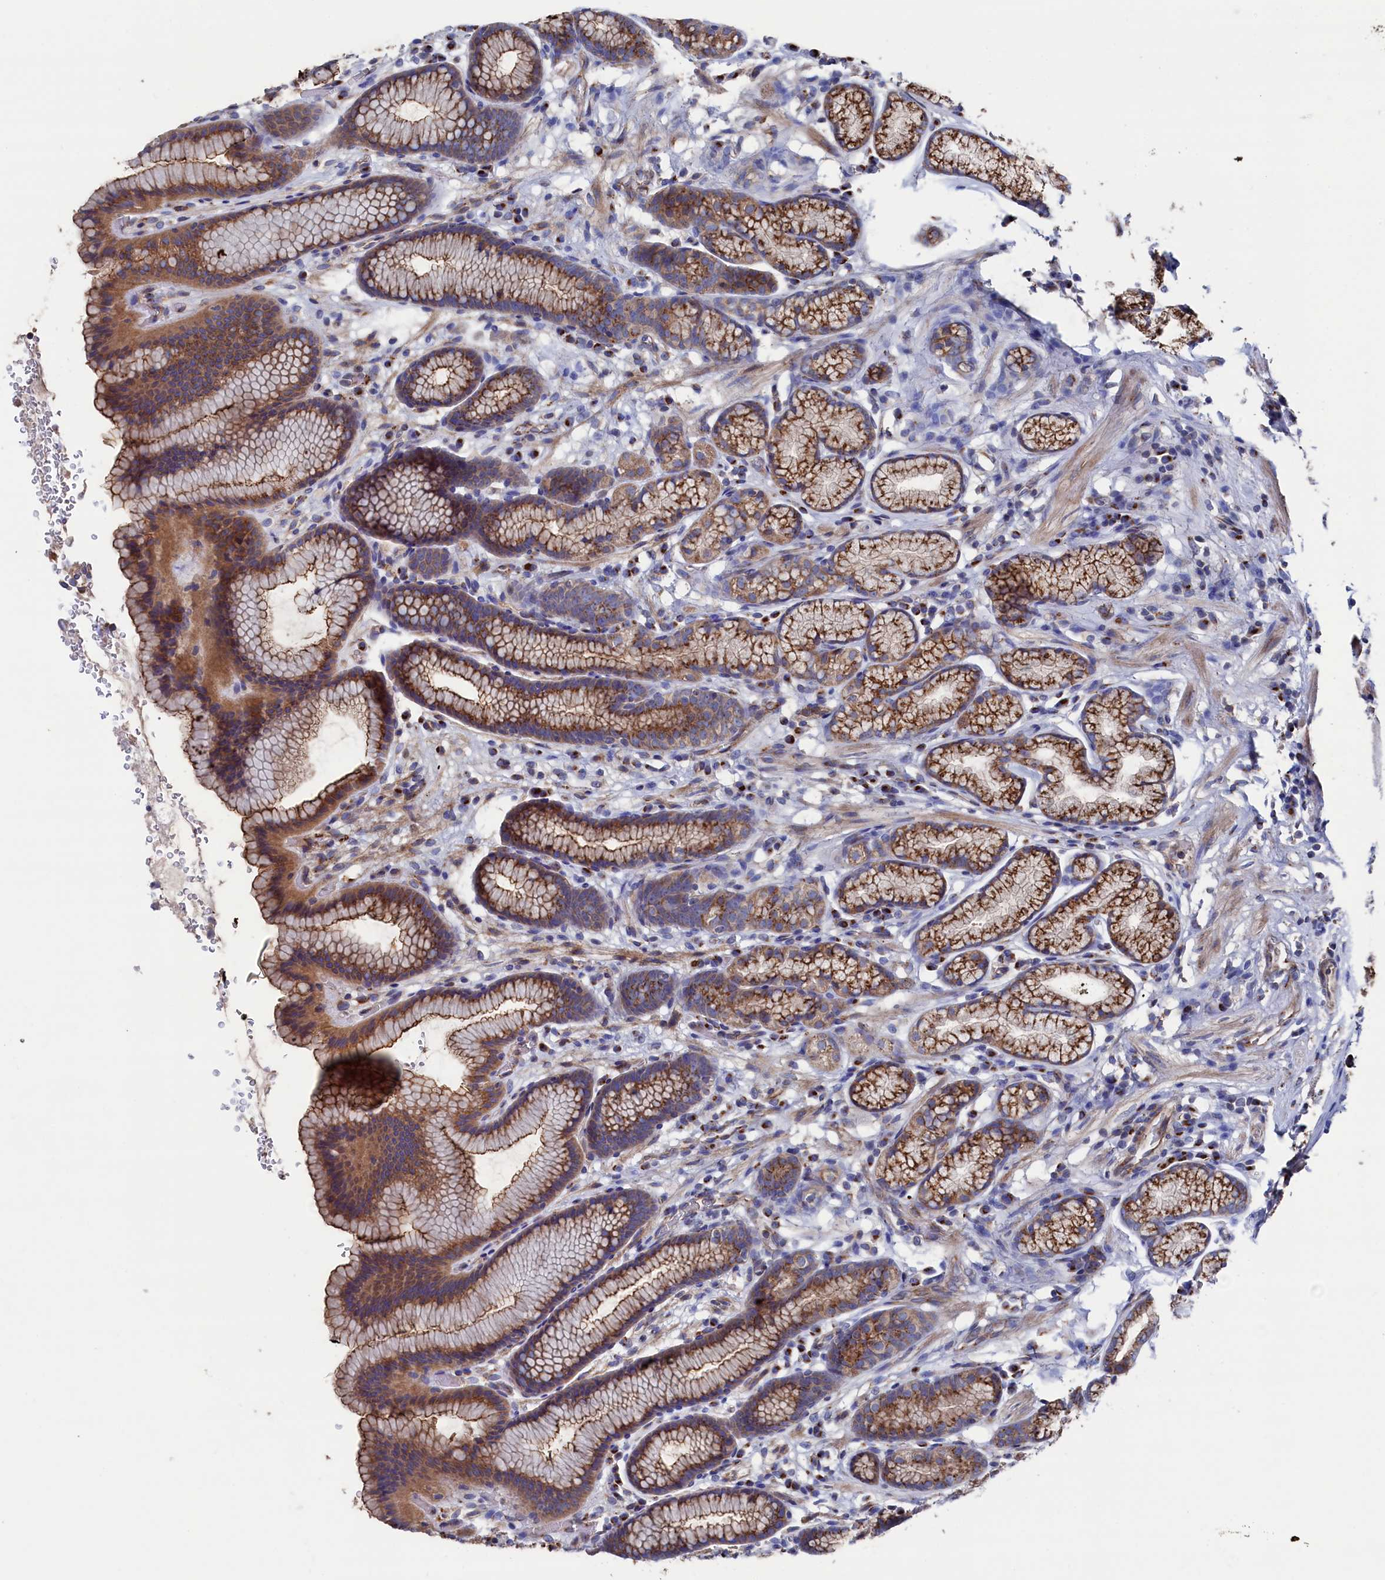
{"staining": {"intensity": "moderate", "quantity": ">75%", "location": "cytoplasmic/membranous"}, "tissue": "stomach", "cell_type": "Glandular cells", "image_type": "normal", "snomed": [{"axis": "morphology", "description": "Normal tissue, NOS"}, {"axis": "topography", "description": "Stomach"}], "caption": "A high-resolution histopathology image shows IHC staining of unremarkable stomach, which reveals moderate cytoplasmic/membranous expression in about >75% of glandular cells.", "gene": "PRRC1", "patient": {"sex": "male", "age": 42}}